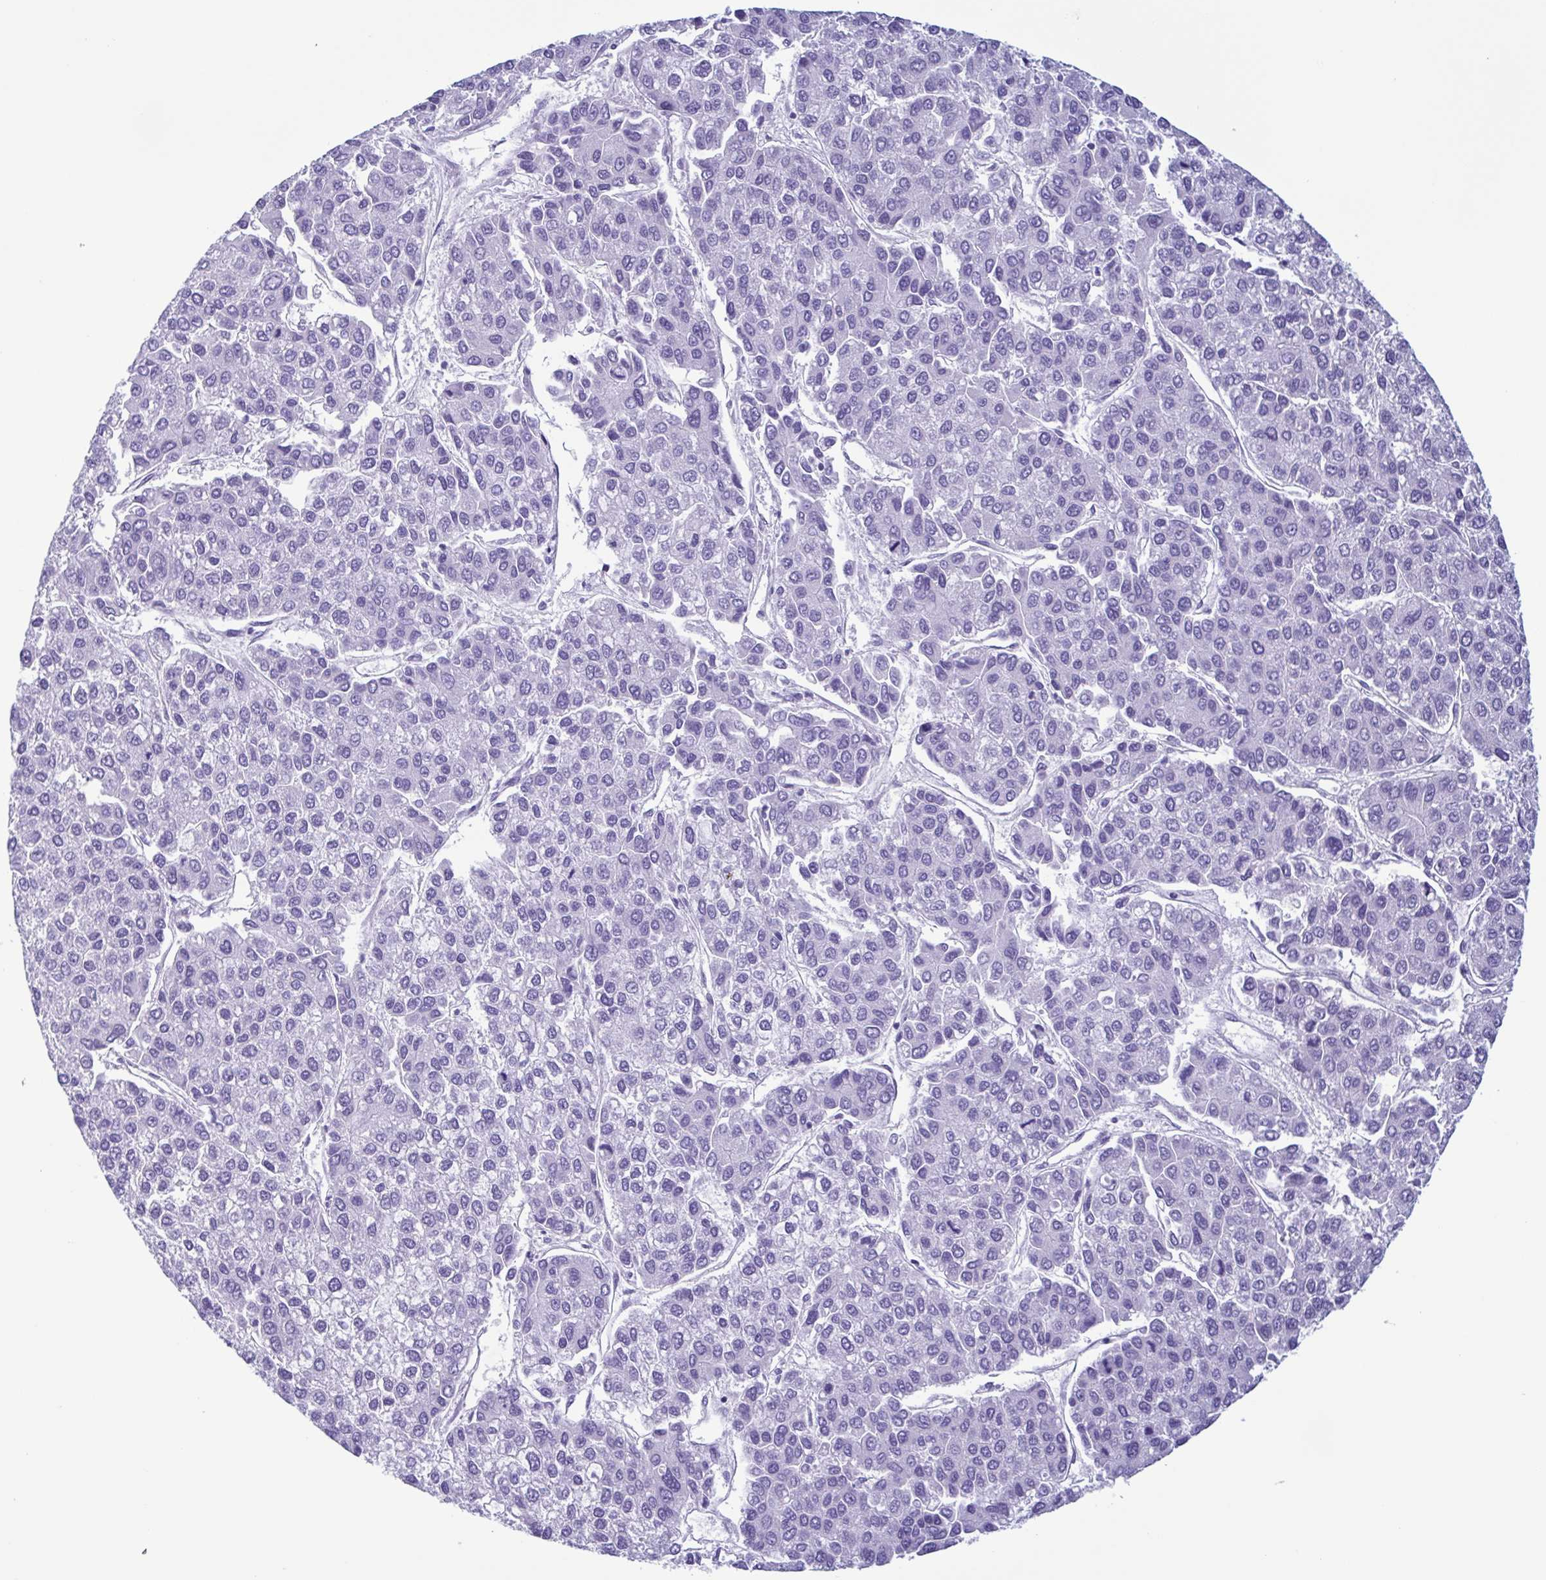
{"staining": {"intensity": "negative", "quantity": "none", "location": "none"}, "tissue": "liver cancer", "cell_type": "Tumor cells", "image_type": "cancer", "snomed": [{"axis": "morphology", "description": "Carcinoma, Hepatocellular, NOS"}, {"axis": "topography", "description": "Liver"}], "caption": "DAB immunohistochemical staining of liver hepatocellular carcinoma displays no significant expression in tumor cells.", "gene": "LTF", "patient": {"sex": "female", "age": 66}}